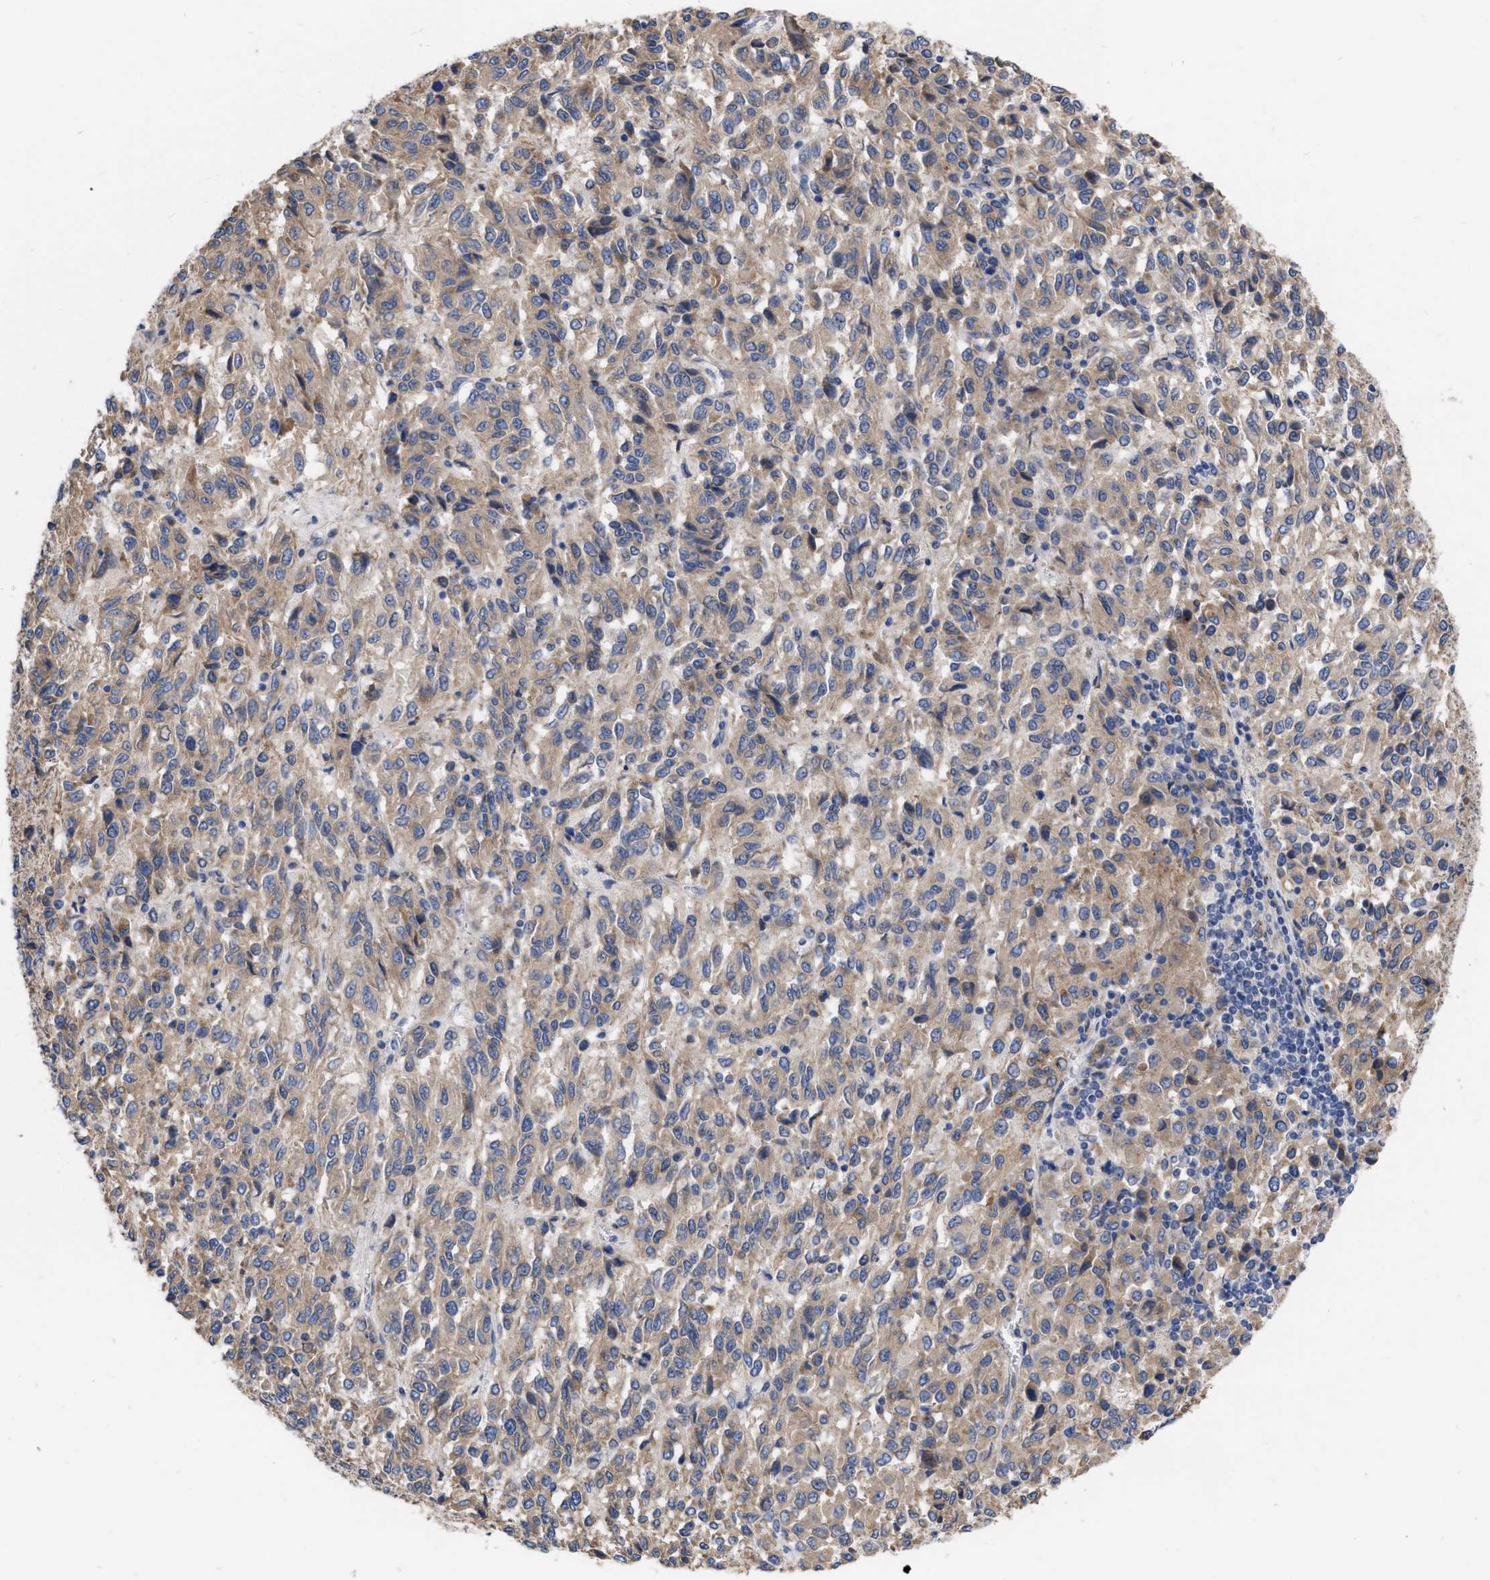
{"staining": {"intensity": "weak", "quantity": ">75%", "location": "cytoplasmic/membranous"}, "tissue": "melanoma", "cell_type": "Tumor cells", "image_type": "cancer", "snomed": [{"axis": "morphology", "description": "Malignant melanoma, Metastatic site"}, {"axis": "topography", "description": "Lung"}], "caption": "Melanoma stained with immunohistochemistry reveals weak cytoplasmic/membranous positivity in about >75% of tumor cells.", "gene": "MLST8", "patient": {"sex": "male", "age": 64}}